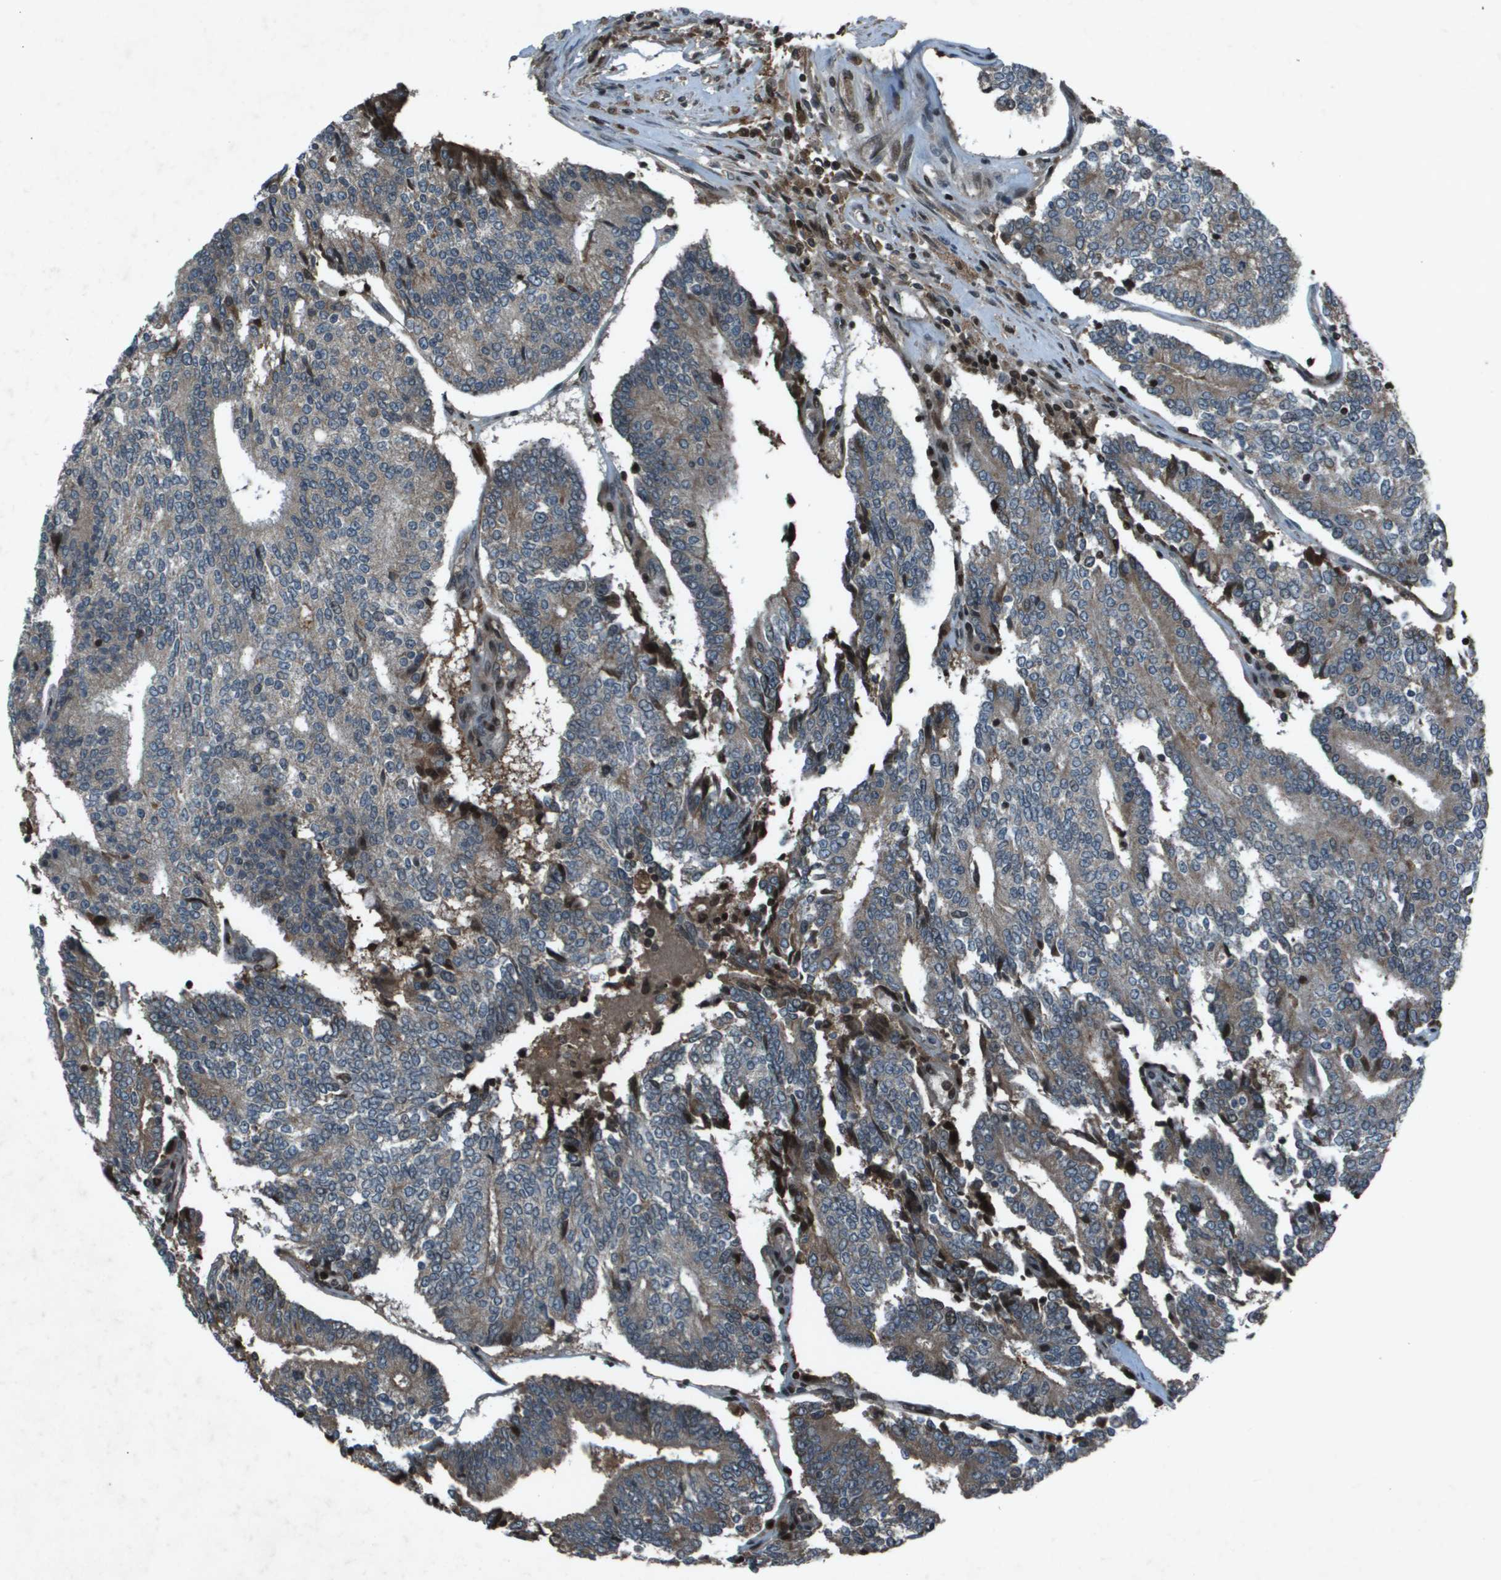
{"staining": {"intensity": "weak", "quantity": "<25%", "location": "cytoplasmic/membranous"}, "tissue": "prostate cancer", "cell_type": "Tumor cells", "image_type": "cancer", "snomed": [{"axis": "morphology", "description": "Normal tissue, NOS"}, {"axis": "morphology", "description": "Adenocarcinoma, High grade"}, {"axis": "topography", "description": "Prostate"}, {"axis": "topography", "description": "Seminal veicle"}], "caption": "This photomicrograph is of prostate cancer stained with immunohistochemistry to label a protein in brown with the nuclei are counter-stained blue. There is no positivity in tumor cells.", "gene": "CXCL12", "patient": {"sex": "male", "age": 55}}